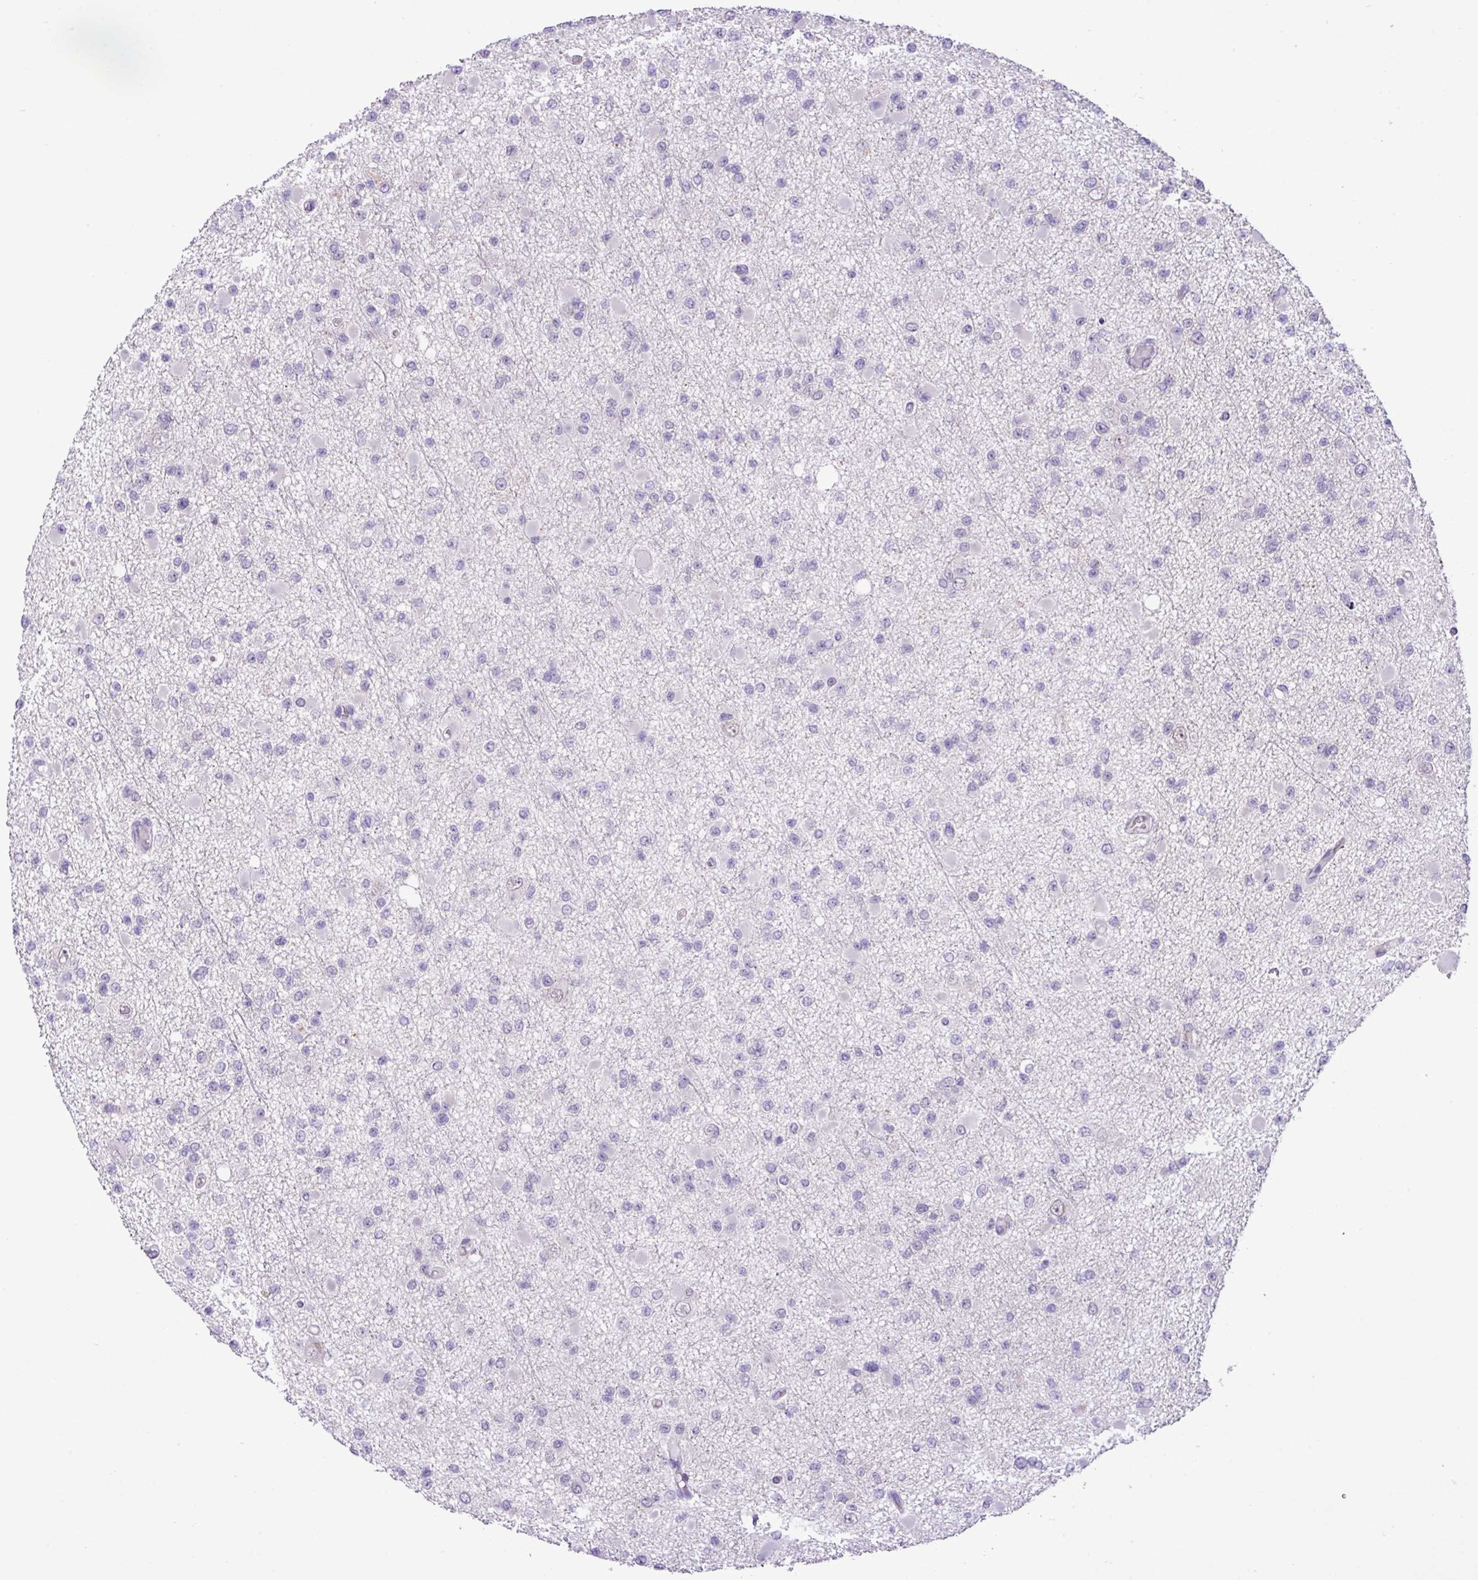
{"staining": {"intensity": "negative", "quantity": "none", "location": "none"}, "tissue": "glioma", "cell_type": "Tumor cells", "image_type": "cancer", "snomed": [{"axis": "morphology", "description": "Glioma, malignant, Low grade"}, {"axis": "topography", "description": "Brain"}], "caption": "The histopathology image demonstrates no significant expression in tumor cells of low-grade glioma (malignant). (Stains: DAB (3,3'-diaminobenzidine) IHC with hematoxylin counter stain, Microscopy: brightfield microscopy at high magnification).", "gene": "YLPM1", "patient": {"sex": "female", "age": 22}}